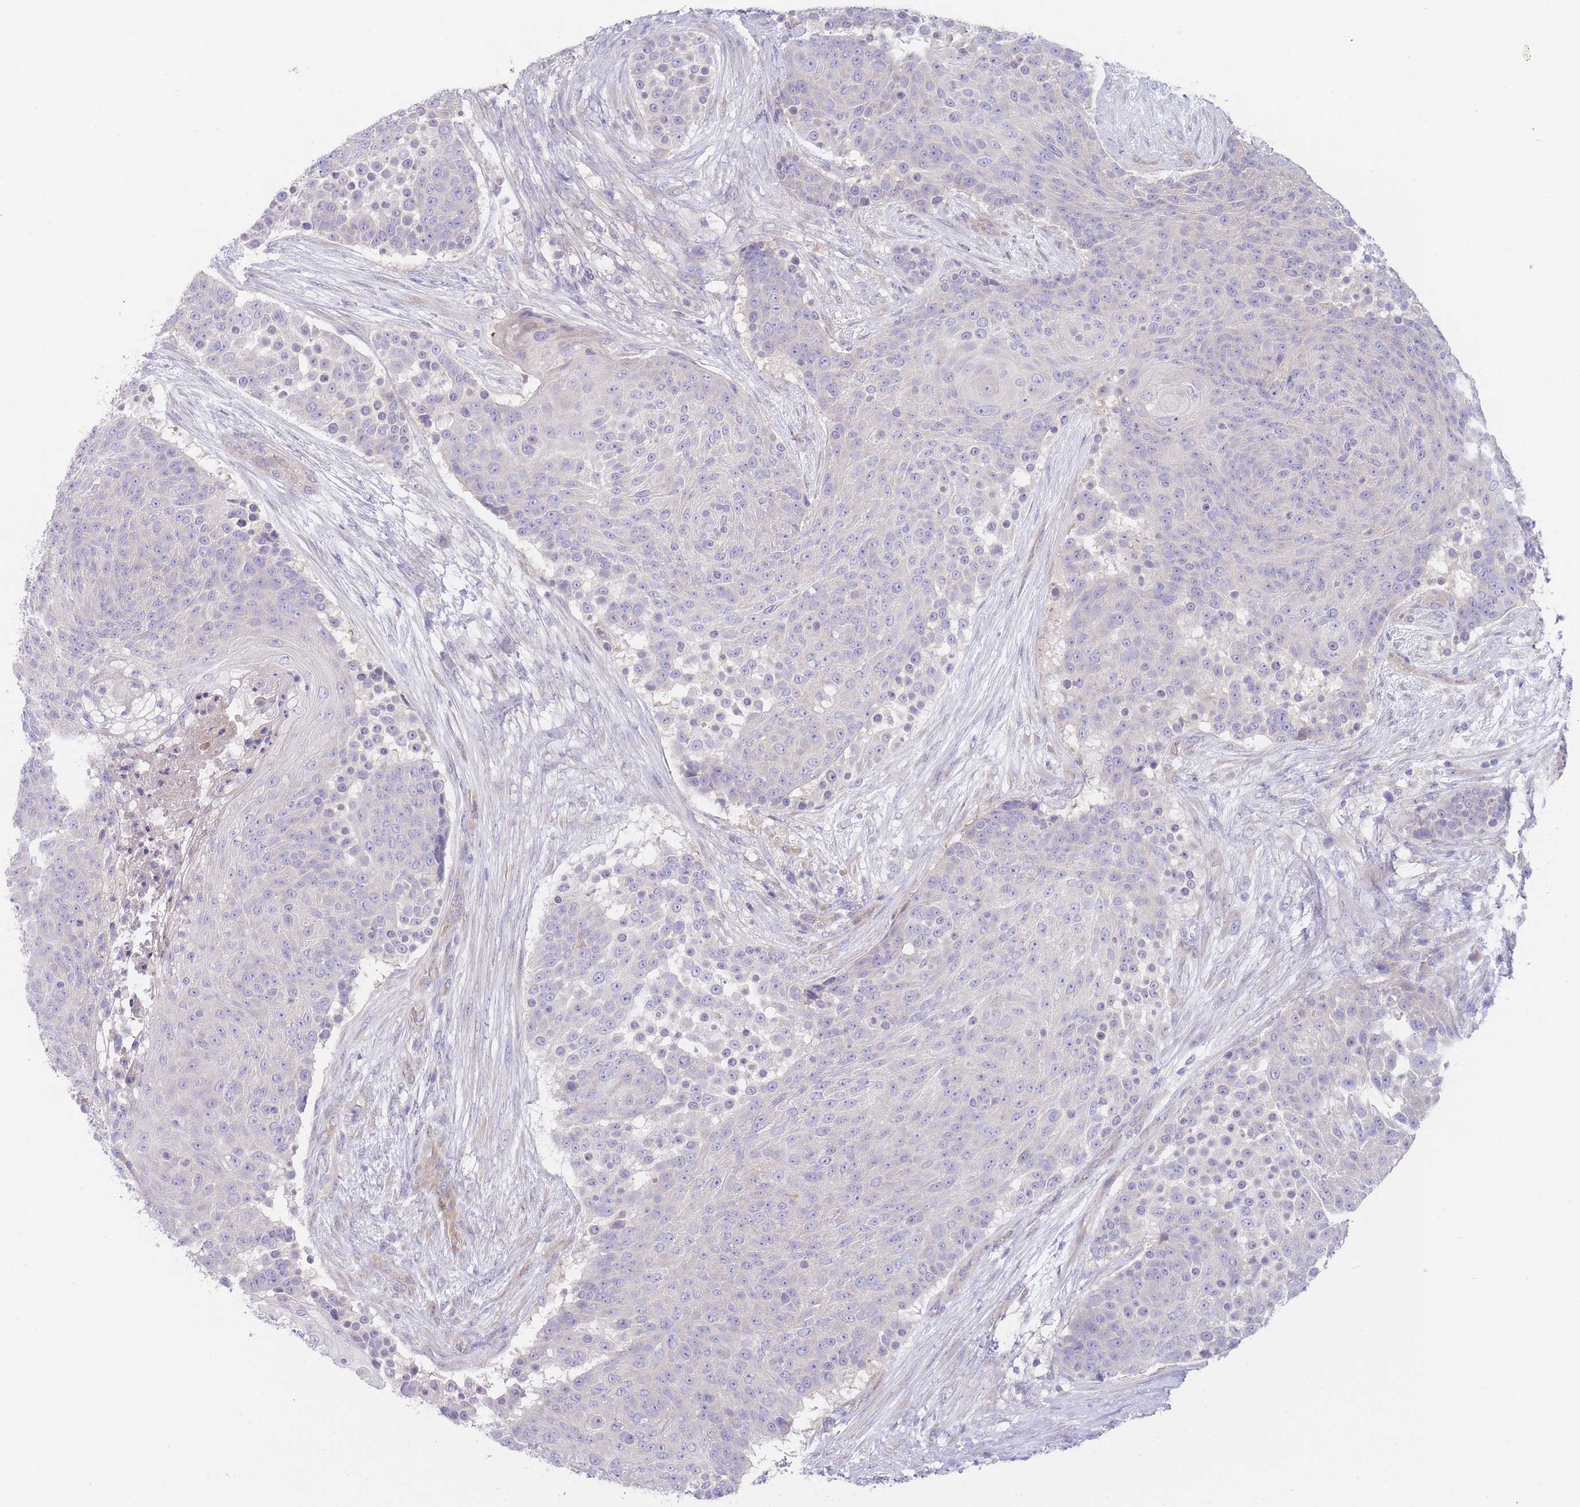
{"staining": {"intensity": "negative", "quantity": "none", "location": "none"}, "tissue": "urothelial cancer", "cell_type": "Tumor cells", "image_type": "cancer", "snomed": [{"axis": "morphology", "description": "Urothelial carcinoma, High grade"}, {"axis": "topography", "description": "Urinary bladder"}], "caption": "Immunohistochemistry micrograph of neoplastic tissue: human urothelial carcinoma (high-grade) stained with DAB demonstrates no significant protein positivity in tumor cells.", "gene": "ZNF281", "patient": {"sex": "female", "age": 63}}